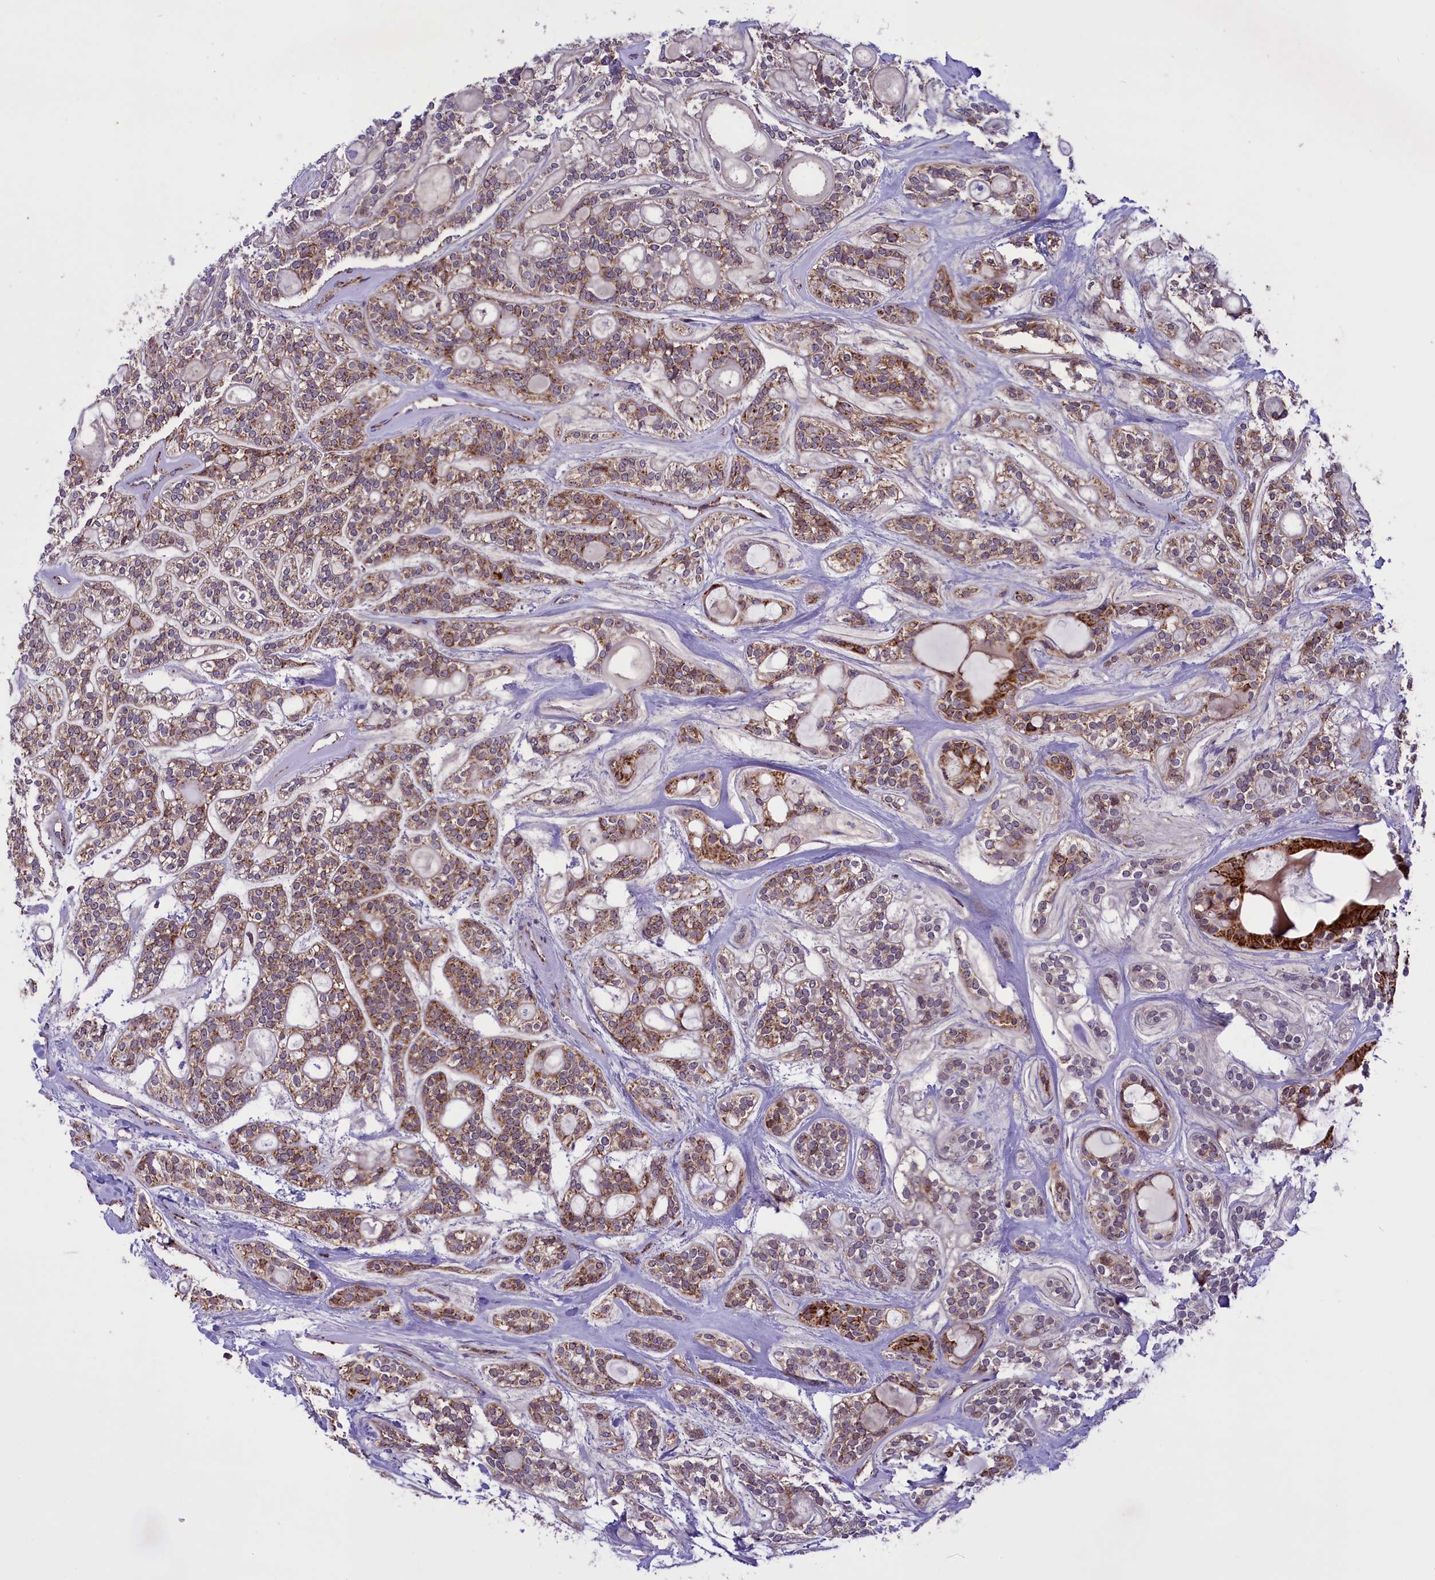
{"staining": {"intensity": "moderate", "quantity": "25%-75%", "location": "cytoplasmic/membranous"}, "tissue": "head and neck cancer", "cell_type": "Tumor cells", "image_type": "cancer", "snomed": [{"axis": "morphology", "description": "Adenocarcinoma, NOS"}, {"axis": "topography", "description": "Head-Neck"}], "caption": "This is a micrograph of IHC staining of adenocarcinoma (head and neck), which shows moderate staining in the cytoplasmic/membranous of tumor cells.", "gene": "NDUFS5", "patient": {"sex": "male", "age": 66}}